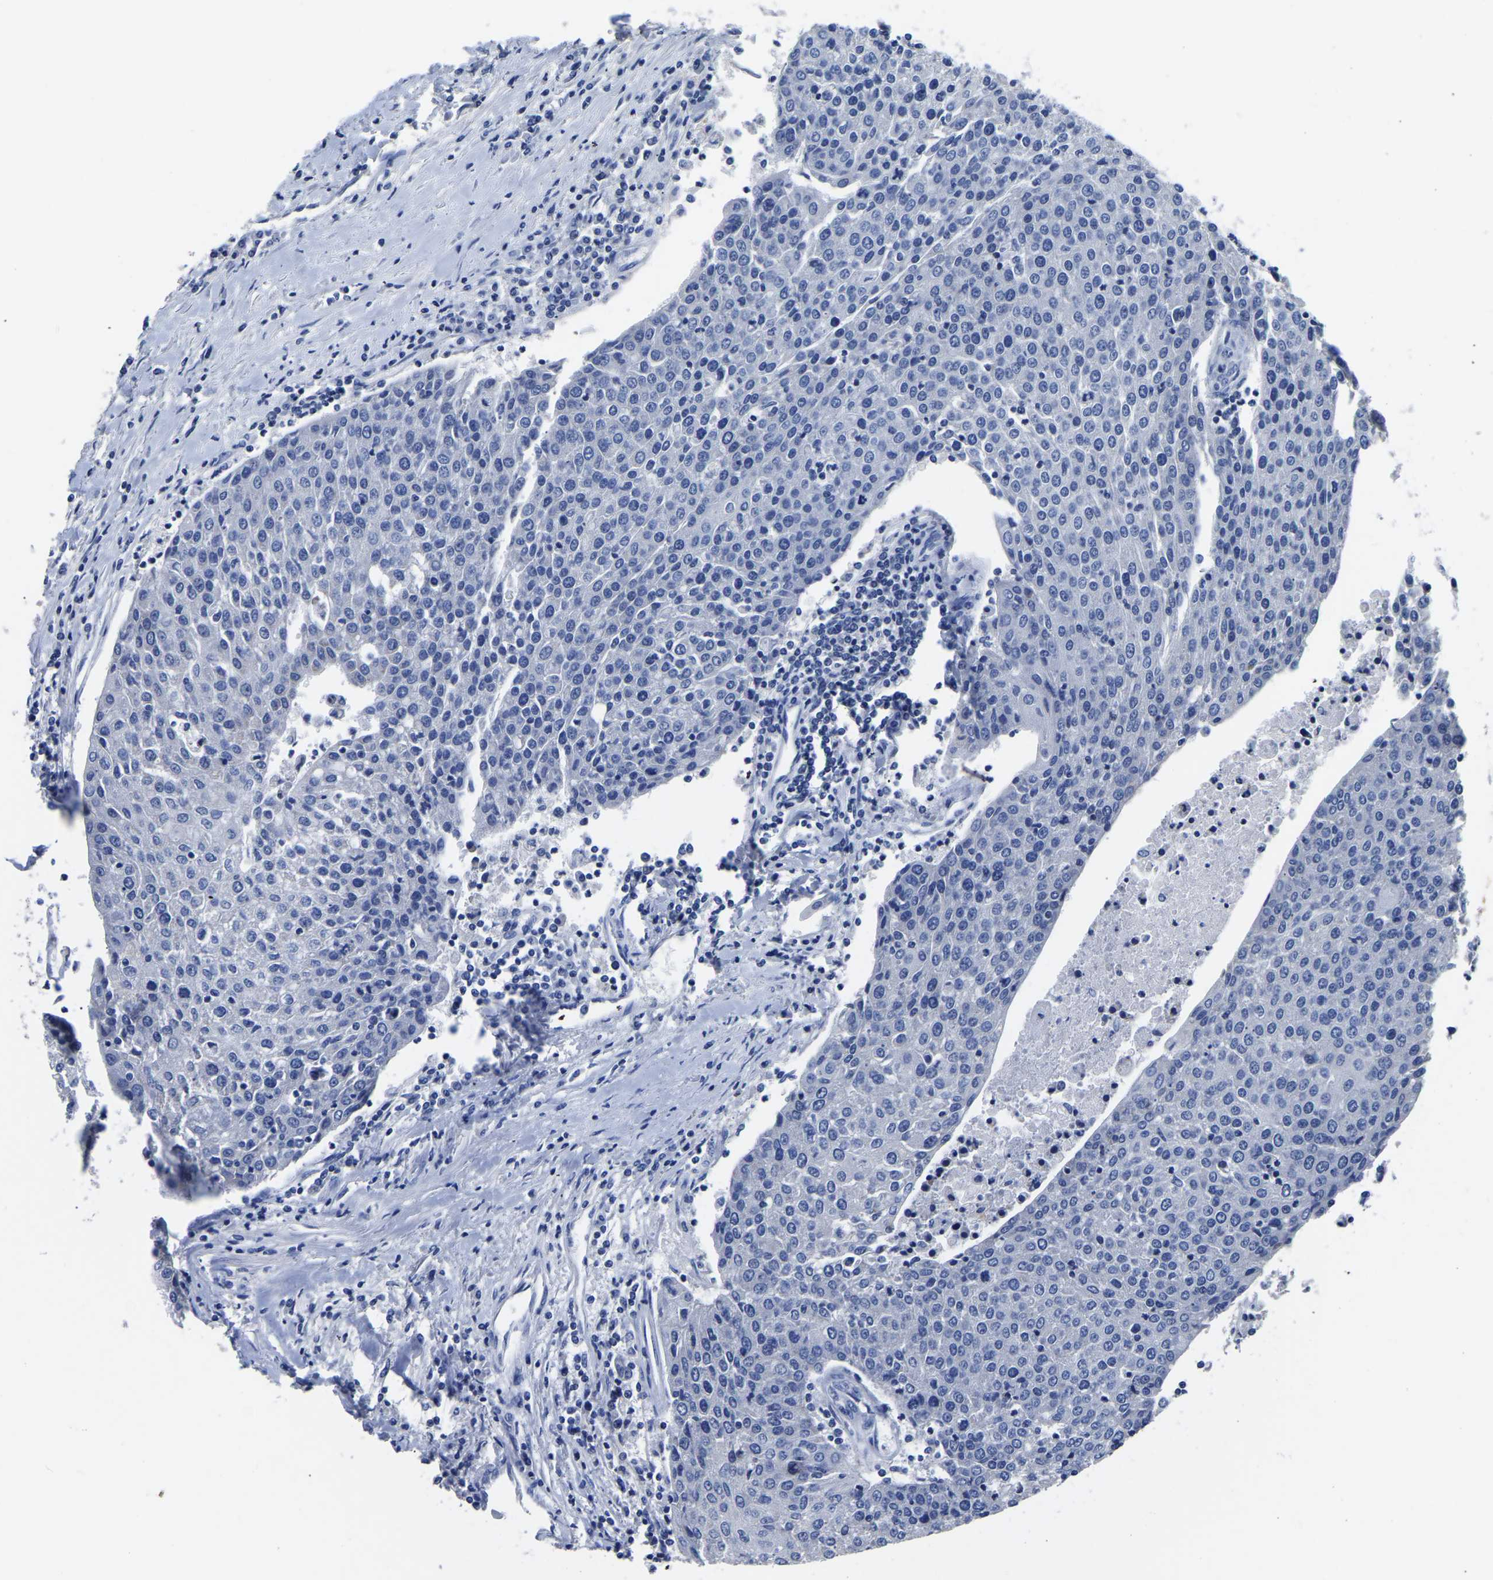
{"staining": {"intensity": "negative", "quantity": "none", "location": "none"}, "tissue": "urothelial cancer", "cell_type": "Tumor cells", "image_type": "cancer", "snomed": [{"axis": "morphology", "description": "Urothelial carcinoma, High grade"}, {"axis": "topography", "description": "Urinary bladder"}], "caption": "A histopathology image of urothelial carcinoma (high-grade) stained for a protein reveals no brown staining in tumor cells.", "gene": "FGD5", "patient": {"sex": "female", "age": 85}}